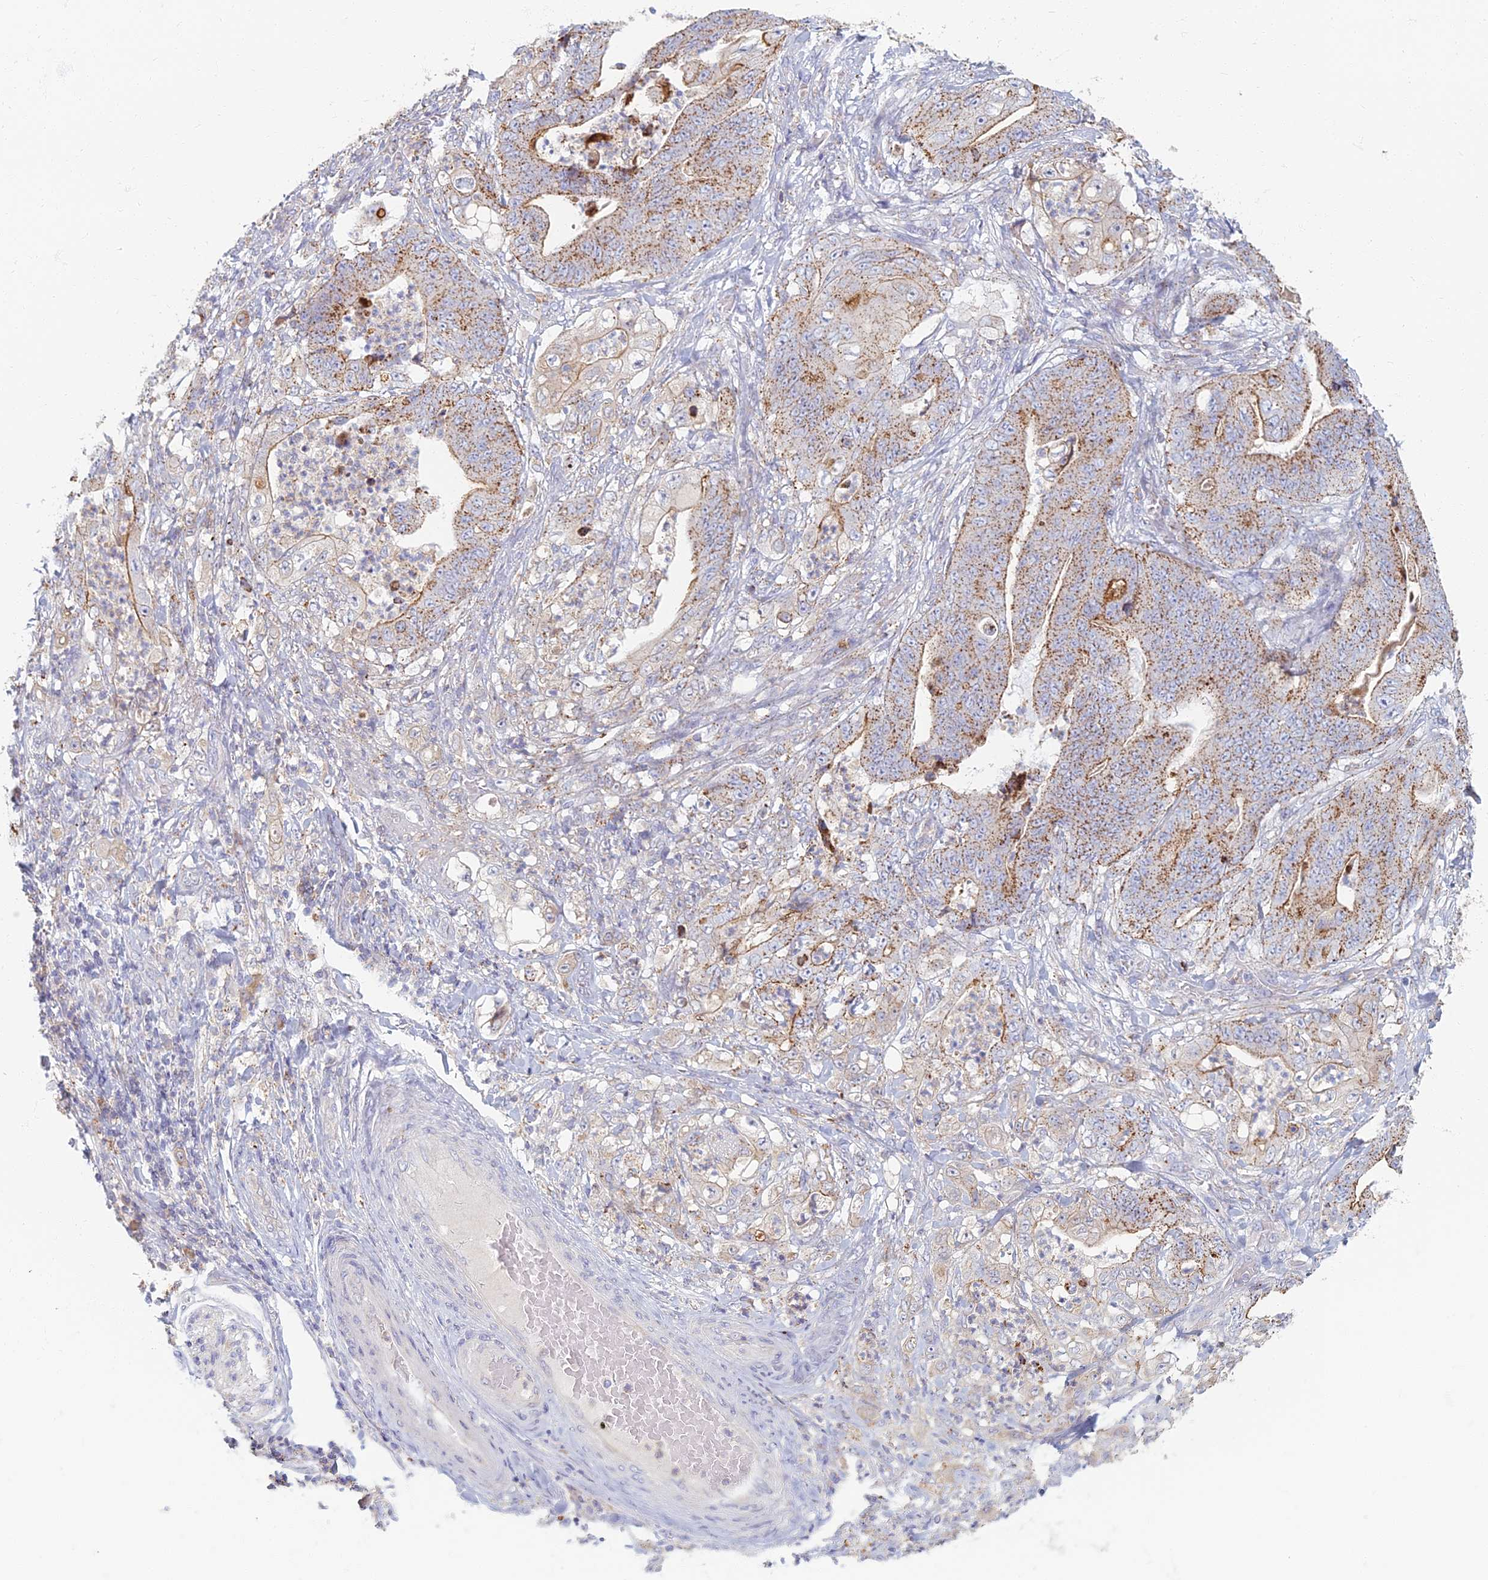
{"staining": {"intensity": "moderate", "quantity": ">75%", "location": "cytoplasmic/membranous"}, "tissue": "stomach cancer", "cell_type": "Tumor cells", "image_type": "cancer", "snomed": [{"axis": "morphology", "description": "Adenocarcinoma, NOS"}, {"axis": "topography", "description": "Stomach"}], "caption": "Adenocarcinoma (stomach) stained for a protein reveals moderate cytoplasmic/membranous positivity in tumor cells. (DAB = brown stain, brightfield microscopy at high magnification).", "gene": "CHMP4B", "patient": {"sex": "female", "age": 73}}